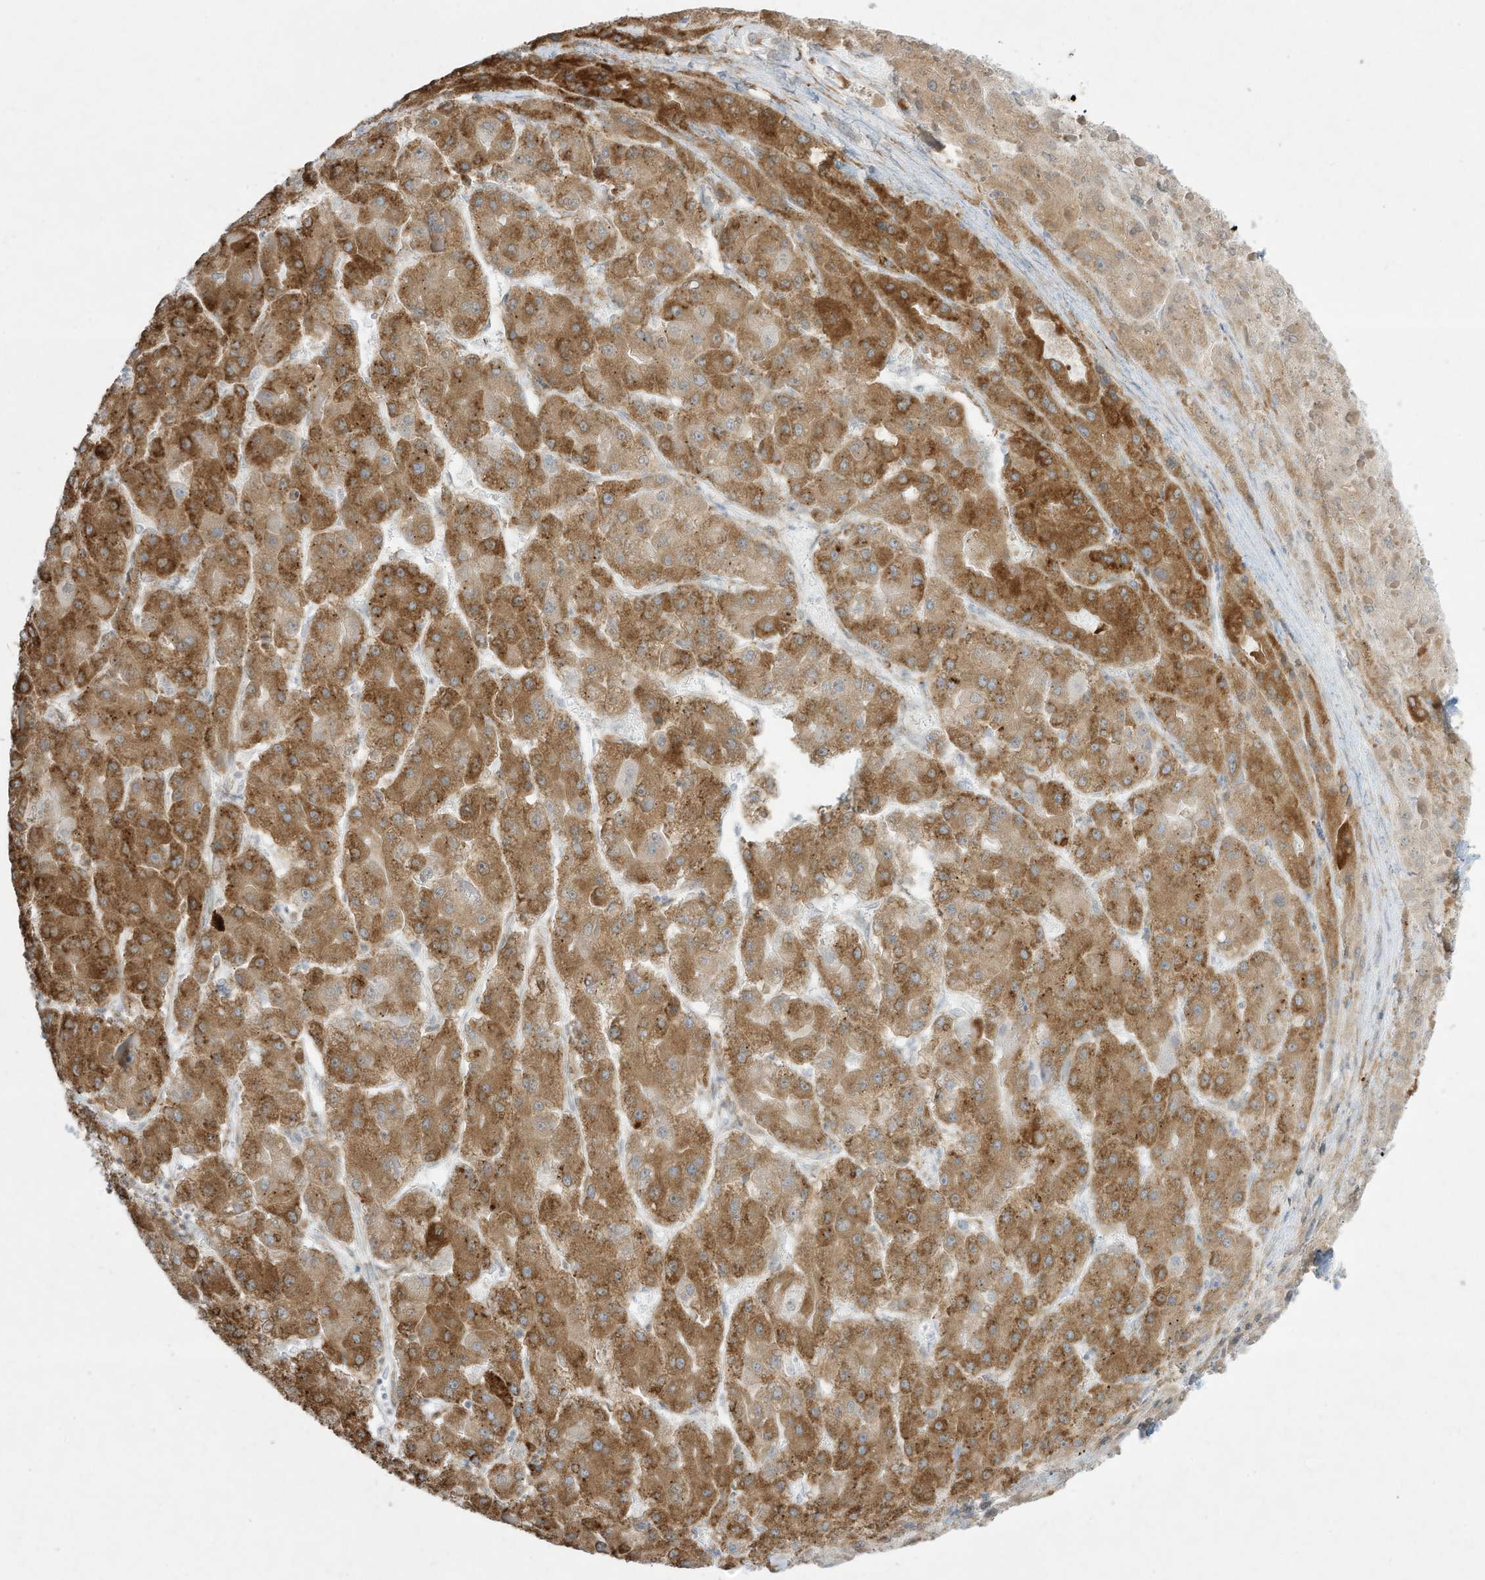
{"staining": {"intensity": "moderate", "quantity": ">75%", "location": "cytoplasmic/membranous"}, "tissue": "liver cancer", "cell_type": "Tumor cells", "image_type": "cancer", "snomed": [{"axis": "morphology", "description": "Carcinoma, Hepatocellular, NOS"}, {"axis": "topography", "description": "Liver"}], "caption": "Tumor cells show moderate cytoplasmic/membranous staining in about >75% of cells in liver cancer.", "gene": "PTK6", "patient": {"sex": "female", "age": 73}}